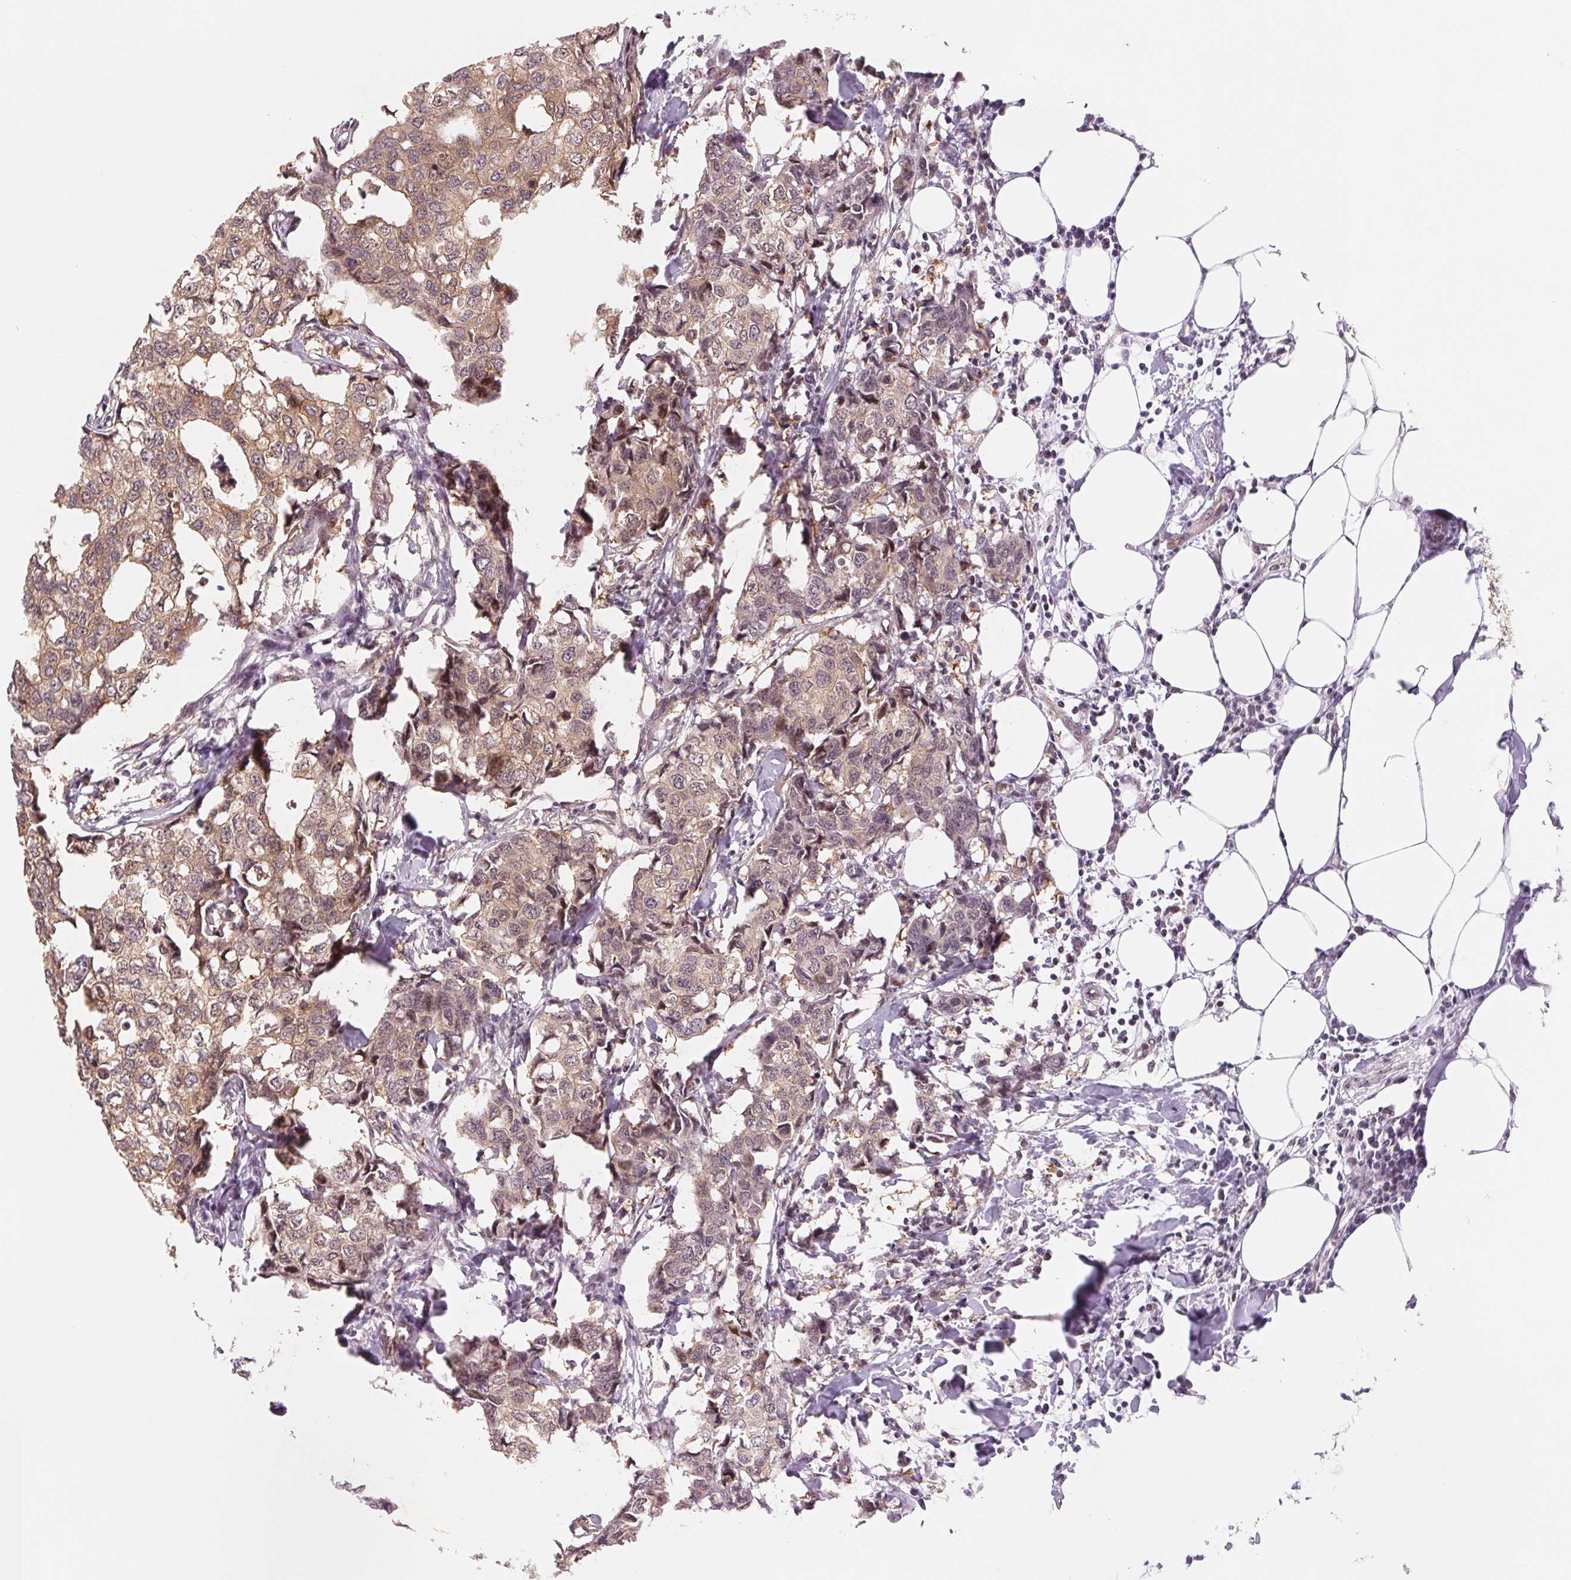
{"staining": {"intensity": "moderate", "quantity": ">75%", "location": "cytoplasmic/membranous"}, "tissue": "breast cancer", "cell_type": "Tumor cells", "image_type": "cancer", "snomed": [{"axis": "morphology", "description": "Duct carcinoma"}, {"axis": "topography", "description": "Breast"}], "caption": "The micrograph shows a brown stain indicating the presence of a protein in the cytoplasmic/membranous of tumor cells in breast cancer (intraductal carcinoma).", "gene": "DNAJB6", "patient": {"sex": "female", "age": 27}}